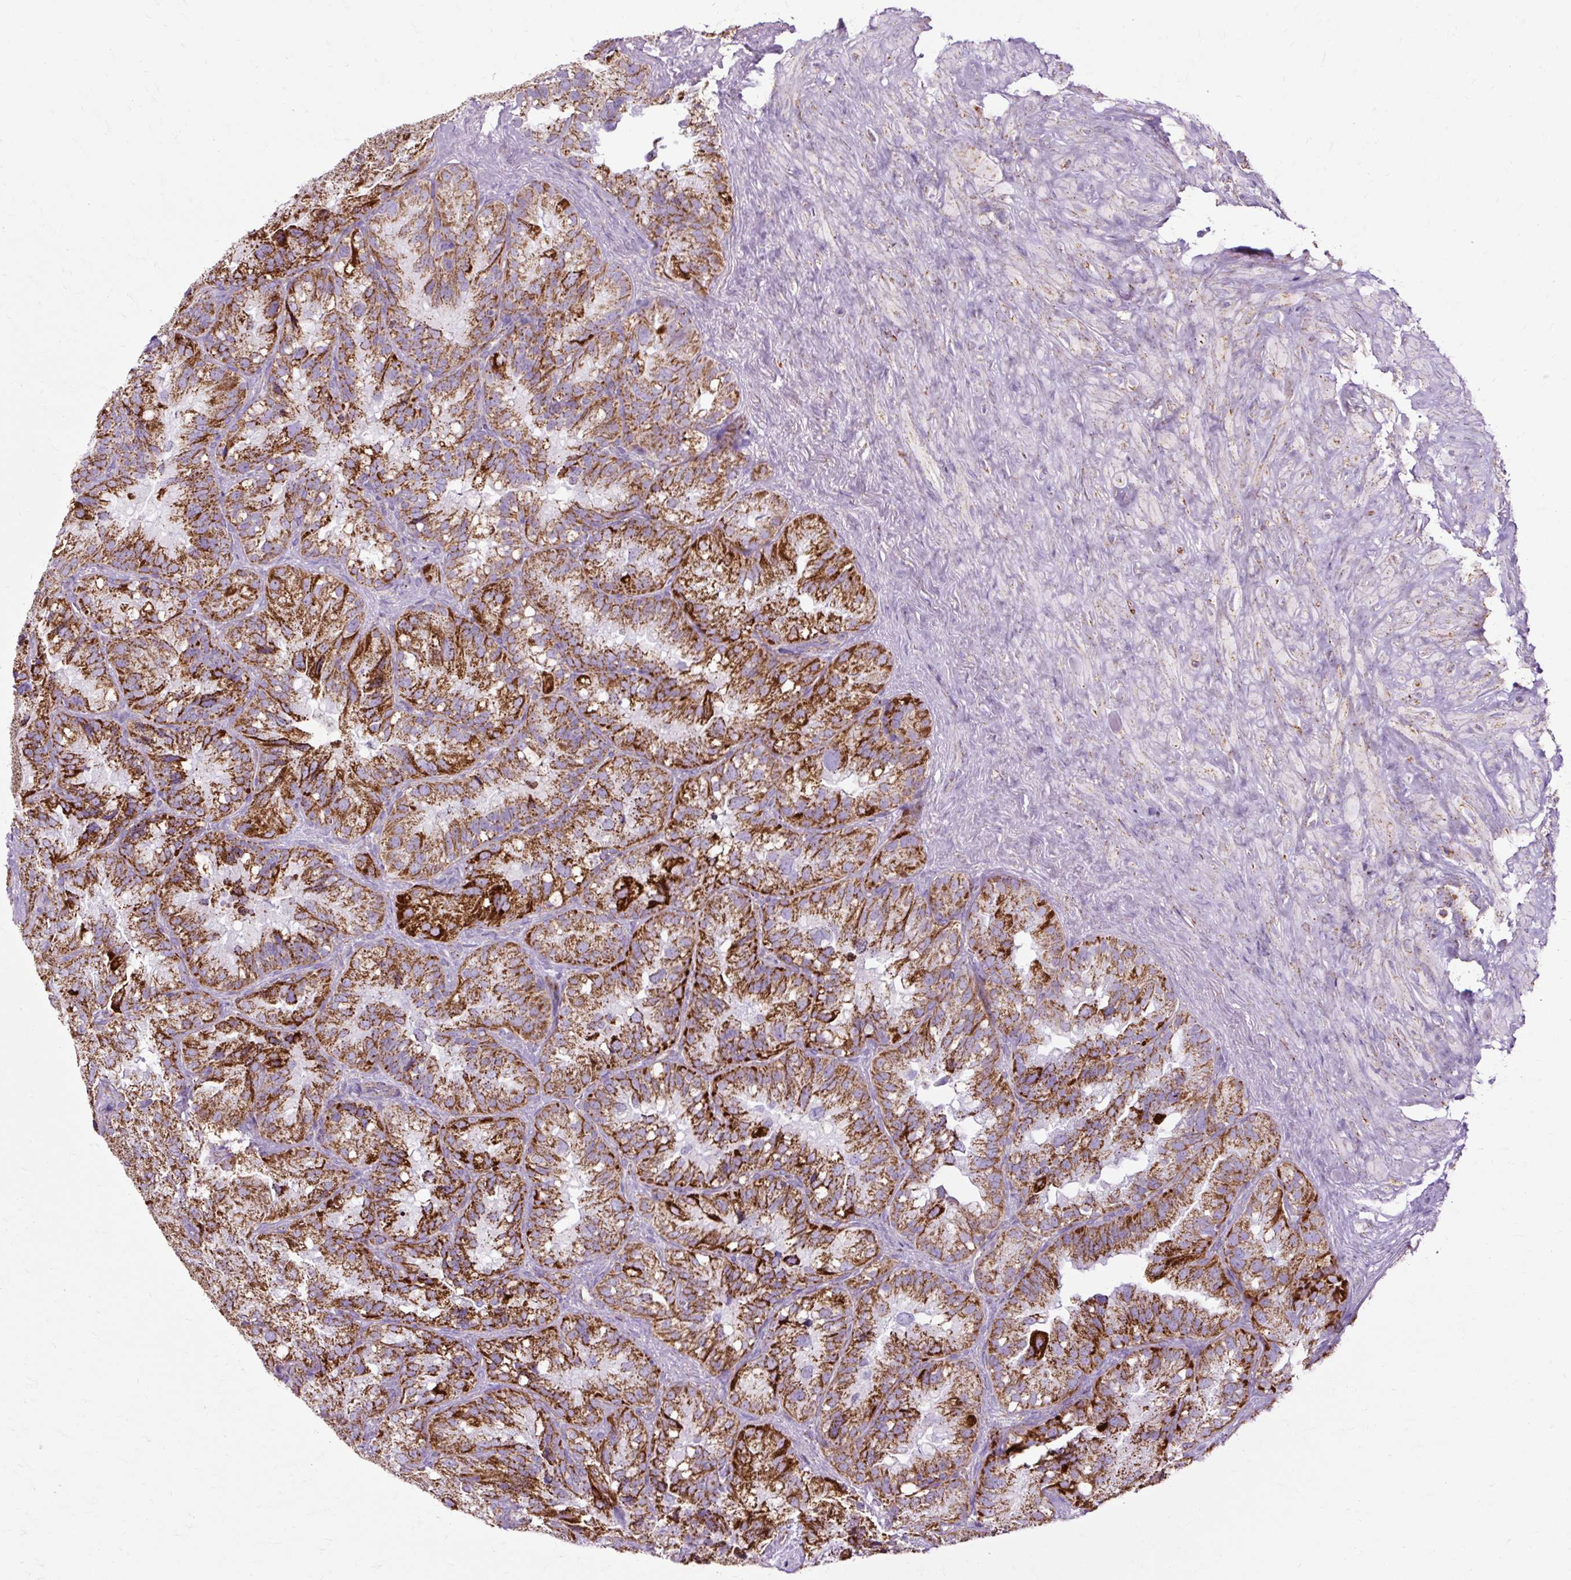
{"staining": {"intensity": "strong", "quantity": ">75%", "location": "cytoplasmic/membranous"}, "tissue": "seminal vesicle", "cell_type": "Glandular cells", "image_type": "normal", "snomed": [{"axis": "morphology", "description": "Normal tissue, NOS"}, {"axis": "topography", "description": "Seminal veicle"}], "caption": "The image reveals staining of normal seminal vesicle, revealing strong cytoplasmic/membranous protein expression (brown color) within glandular cells. The staining is performed using DAB brown chromogen to label protein expression. The nuclei are counter-stained blue using hematoxylin.", "gene": "DLAT", "patient": {"sex": "male", "age": 69}}